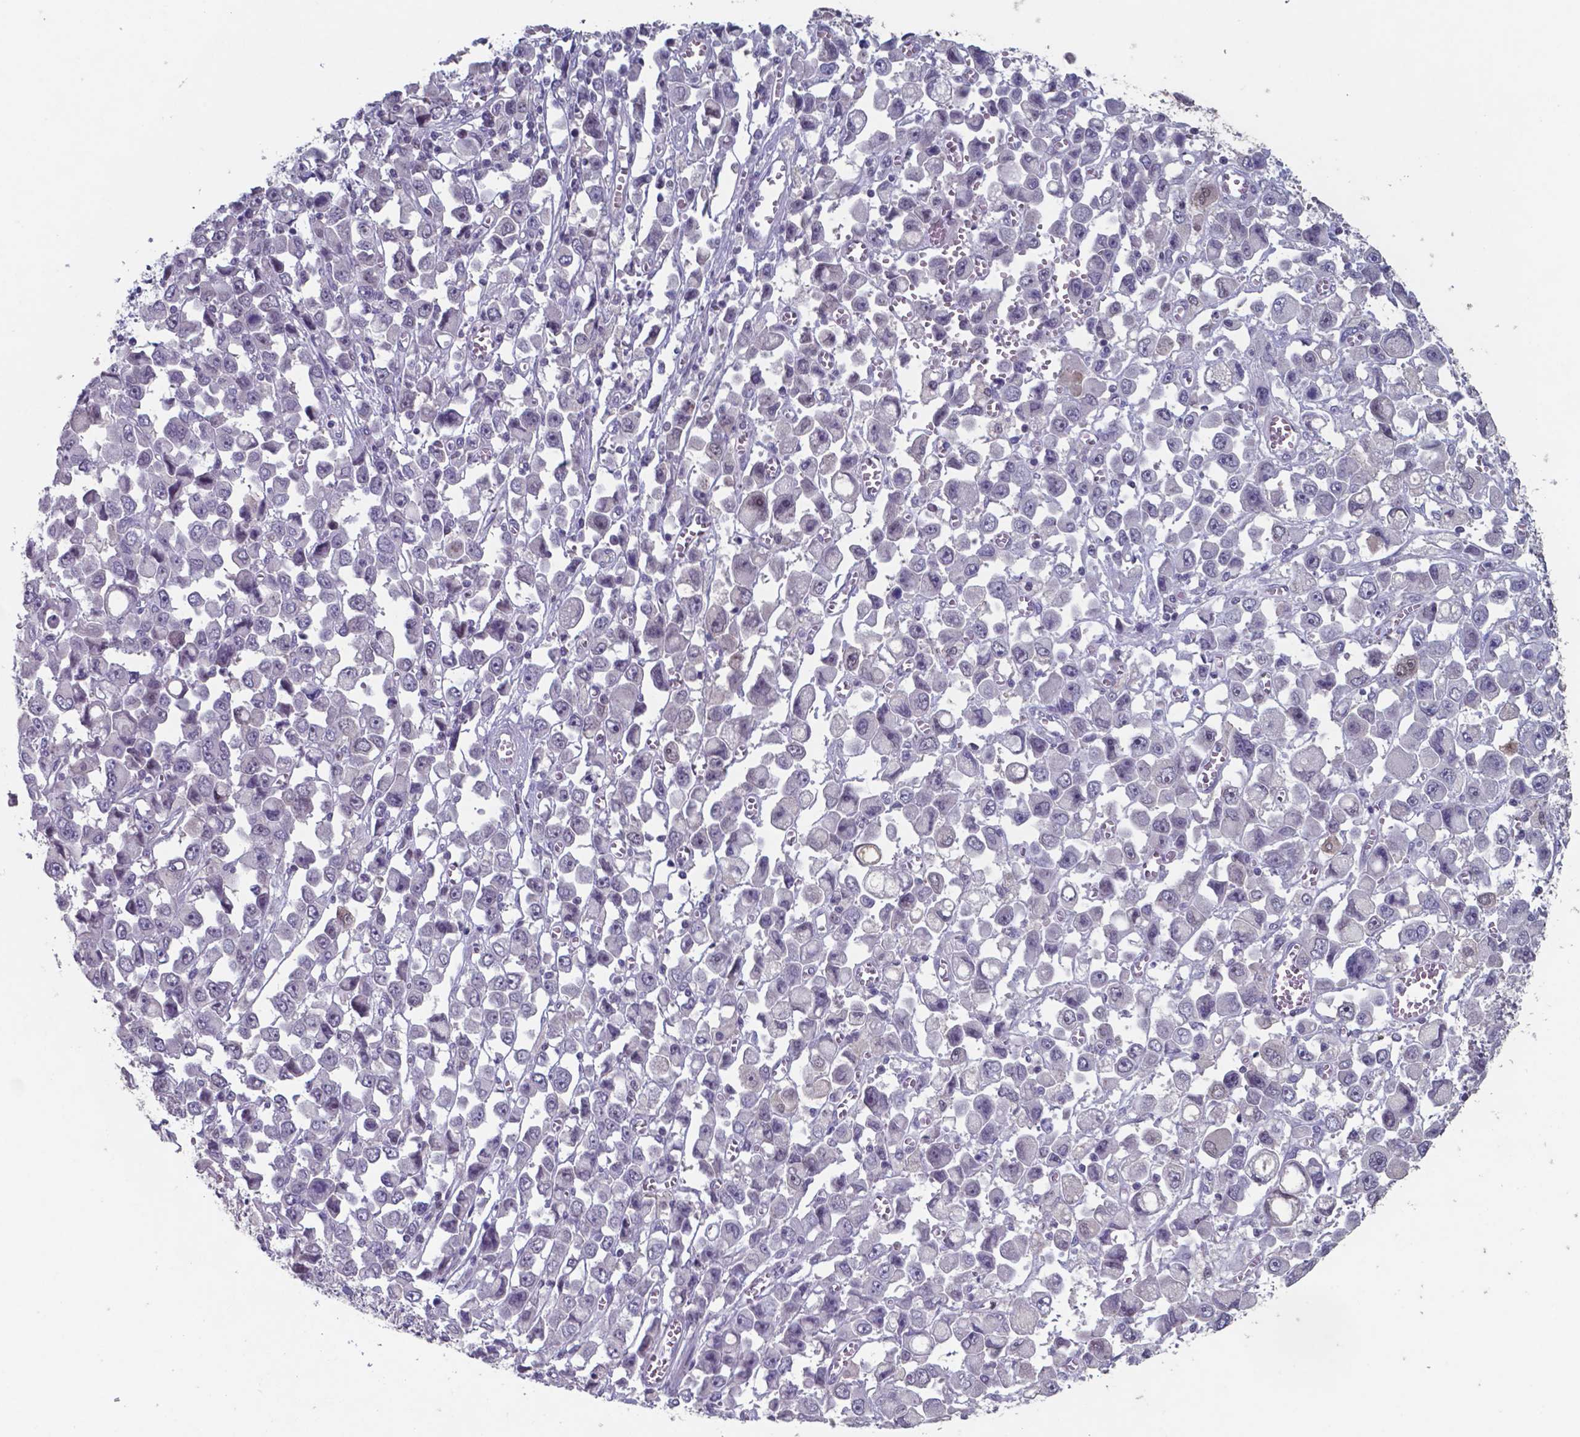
{"staining": {"intensity": "negative", "quantity": "none", "location": "none"}, "tissue": "stomach cancer", "cell_type": "Tumor cells", "image_type": "cancer", "snomed": [{"axis": "morphology", "description": "Adenocarcinoma, NOS"}, {"axis": "topography", "description": "Stomach, upper"}], "caption": "The image shows no staining of tumor cells in adenocarcinoma (stomach).", "gene": "TDP2", "patient": {"sex": "male", "age": 70}}